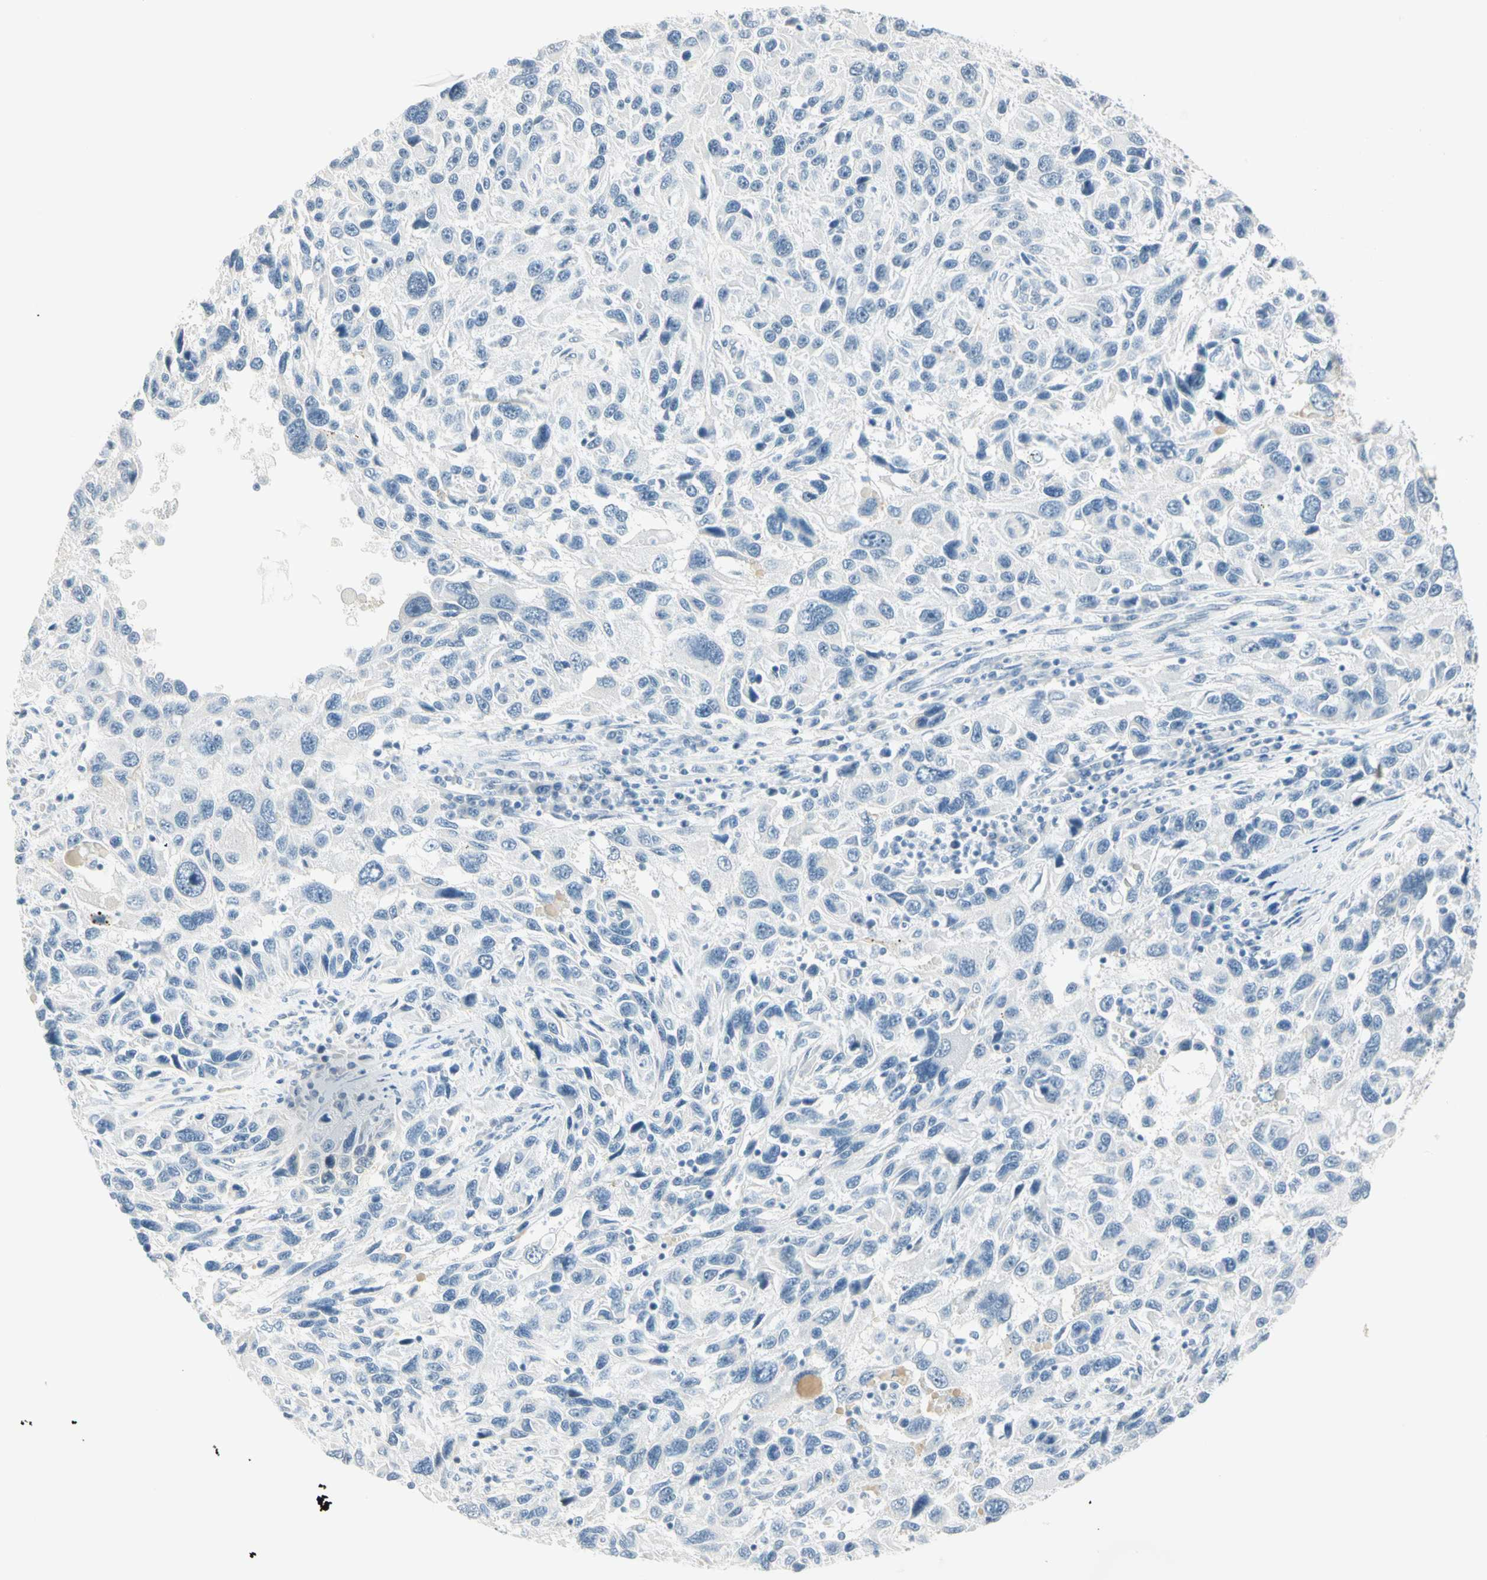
{"staining": {"intensity": "negative", "quantity": "none", "location": "none"}, "tissue": "melanoma", "cell_type": "Tumor cells", "image_type": "cancer", "snomed": [{"axis": "morphology", "description": "Malignant melanoma, NOS"}, {"axis": "topography", "description": "Skin"}], "caption": "Histopathology image shows no significant protein positivity in tumor cells of malignant melanoma.", "gene": "MLLT10", "patient": {"sex": "male", "age": 53}}